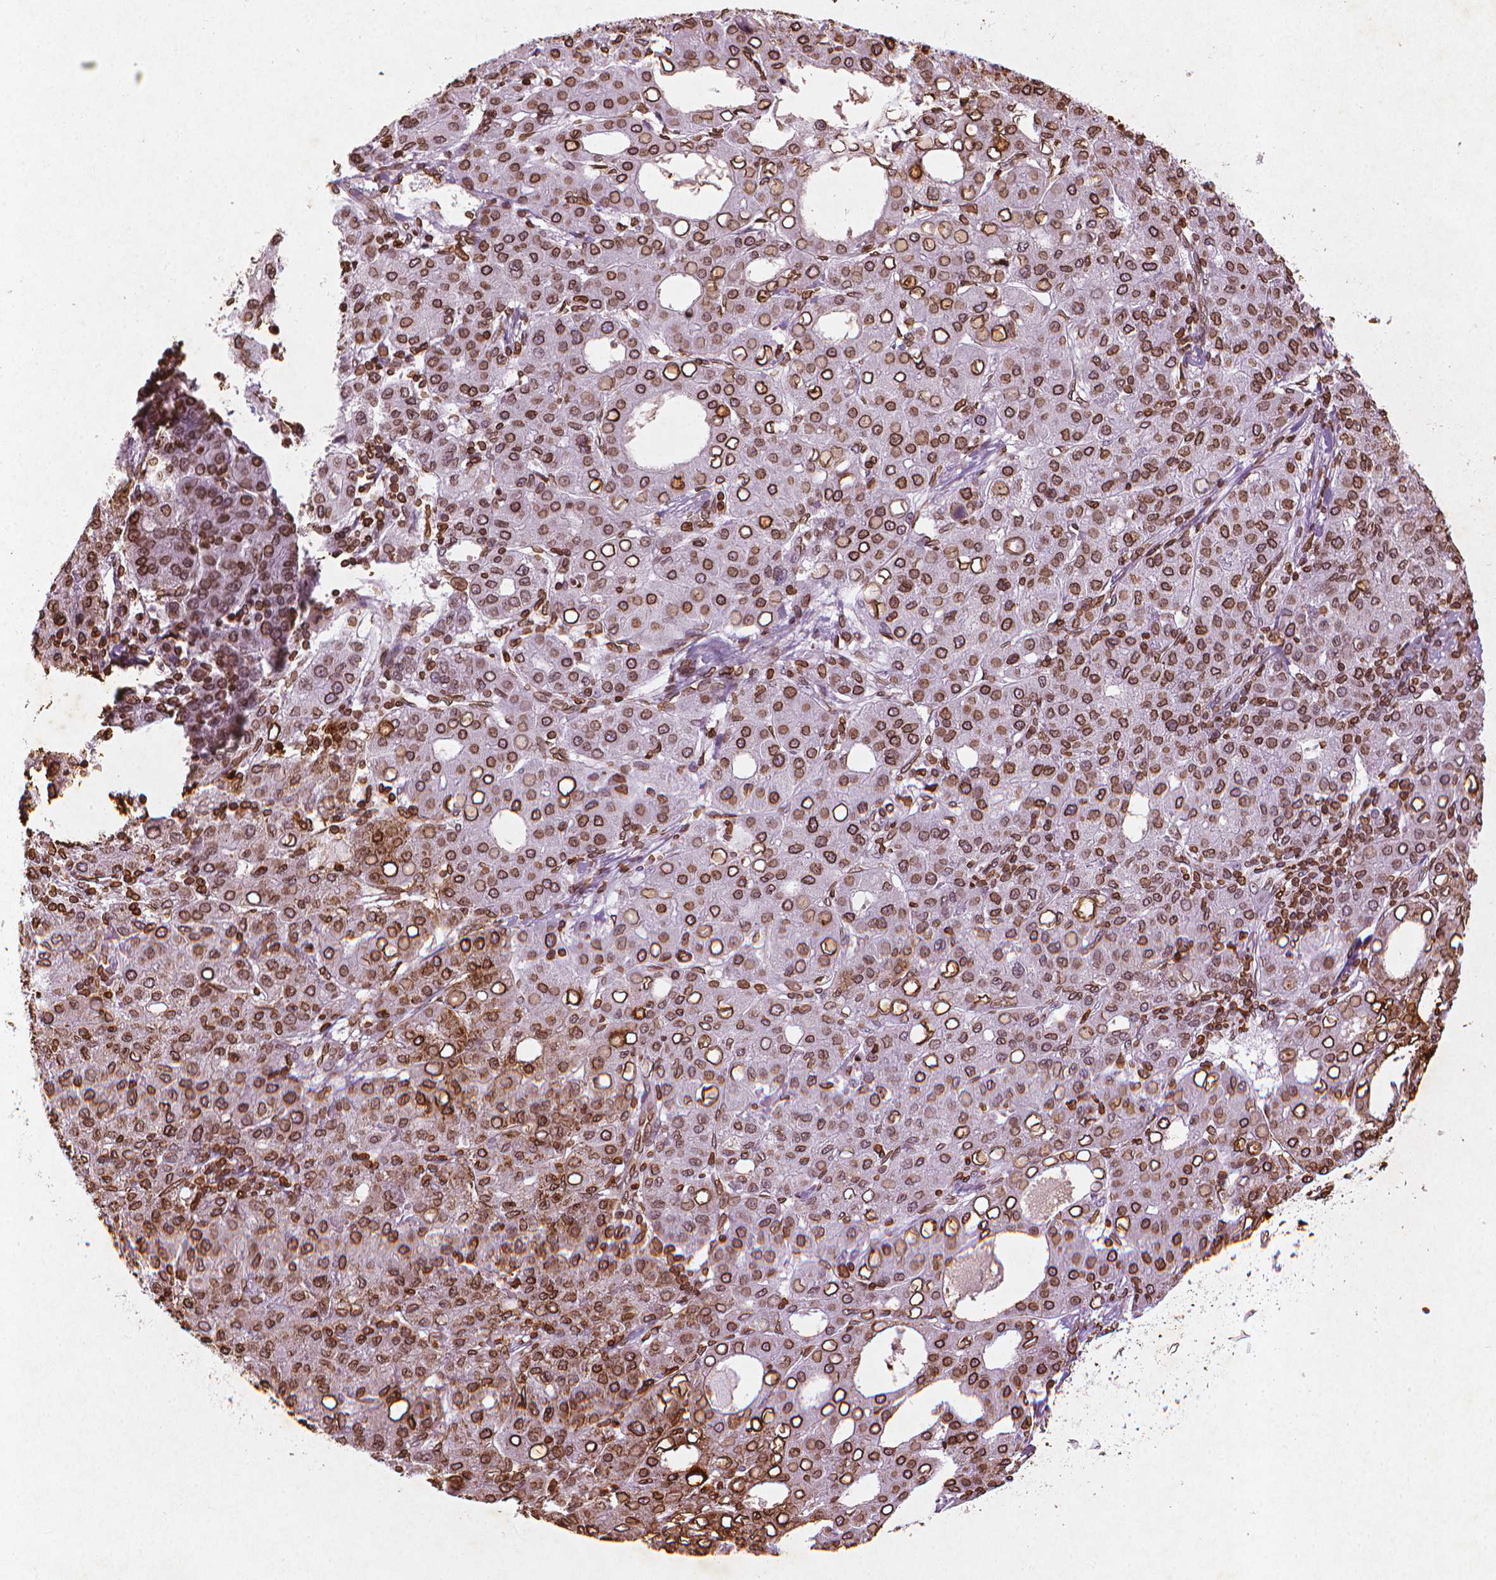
{"staining": {"intensity": "strong", "quantity": ">75%", "location": "cytoplasmic/membranous,nuclear"}, "tissue": "liver cancer", "cell_type": "Tumor cells", "image_type": "cancer", "snomed": [{"axis": "morphology", "description": "Carcinoma, Hepatocellular, NOS"}, {"axis": "topography", "description": "Liver"}], "caption": "Liver cancer stained with DAB immunohistochemistry (IHC) shows high levels of strong cytoplasmic/membranous and nuclear positivity in approximately >75% of tumor cells.", "gene": "LMNB1", "patient": {"sex": "male", "age": 65}}